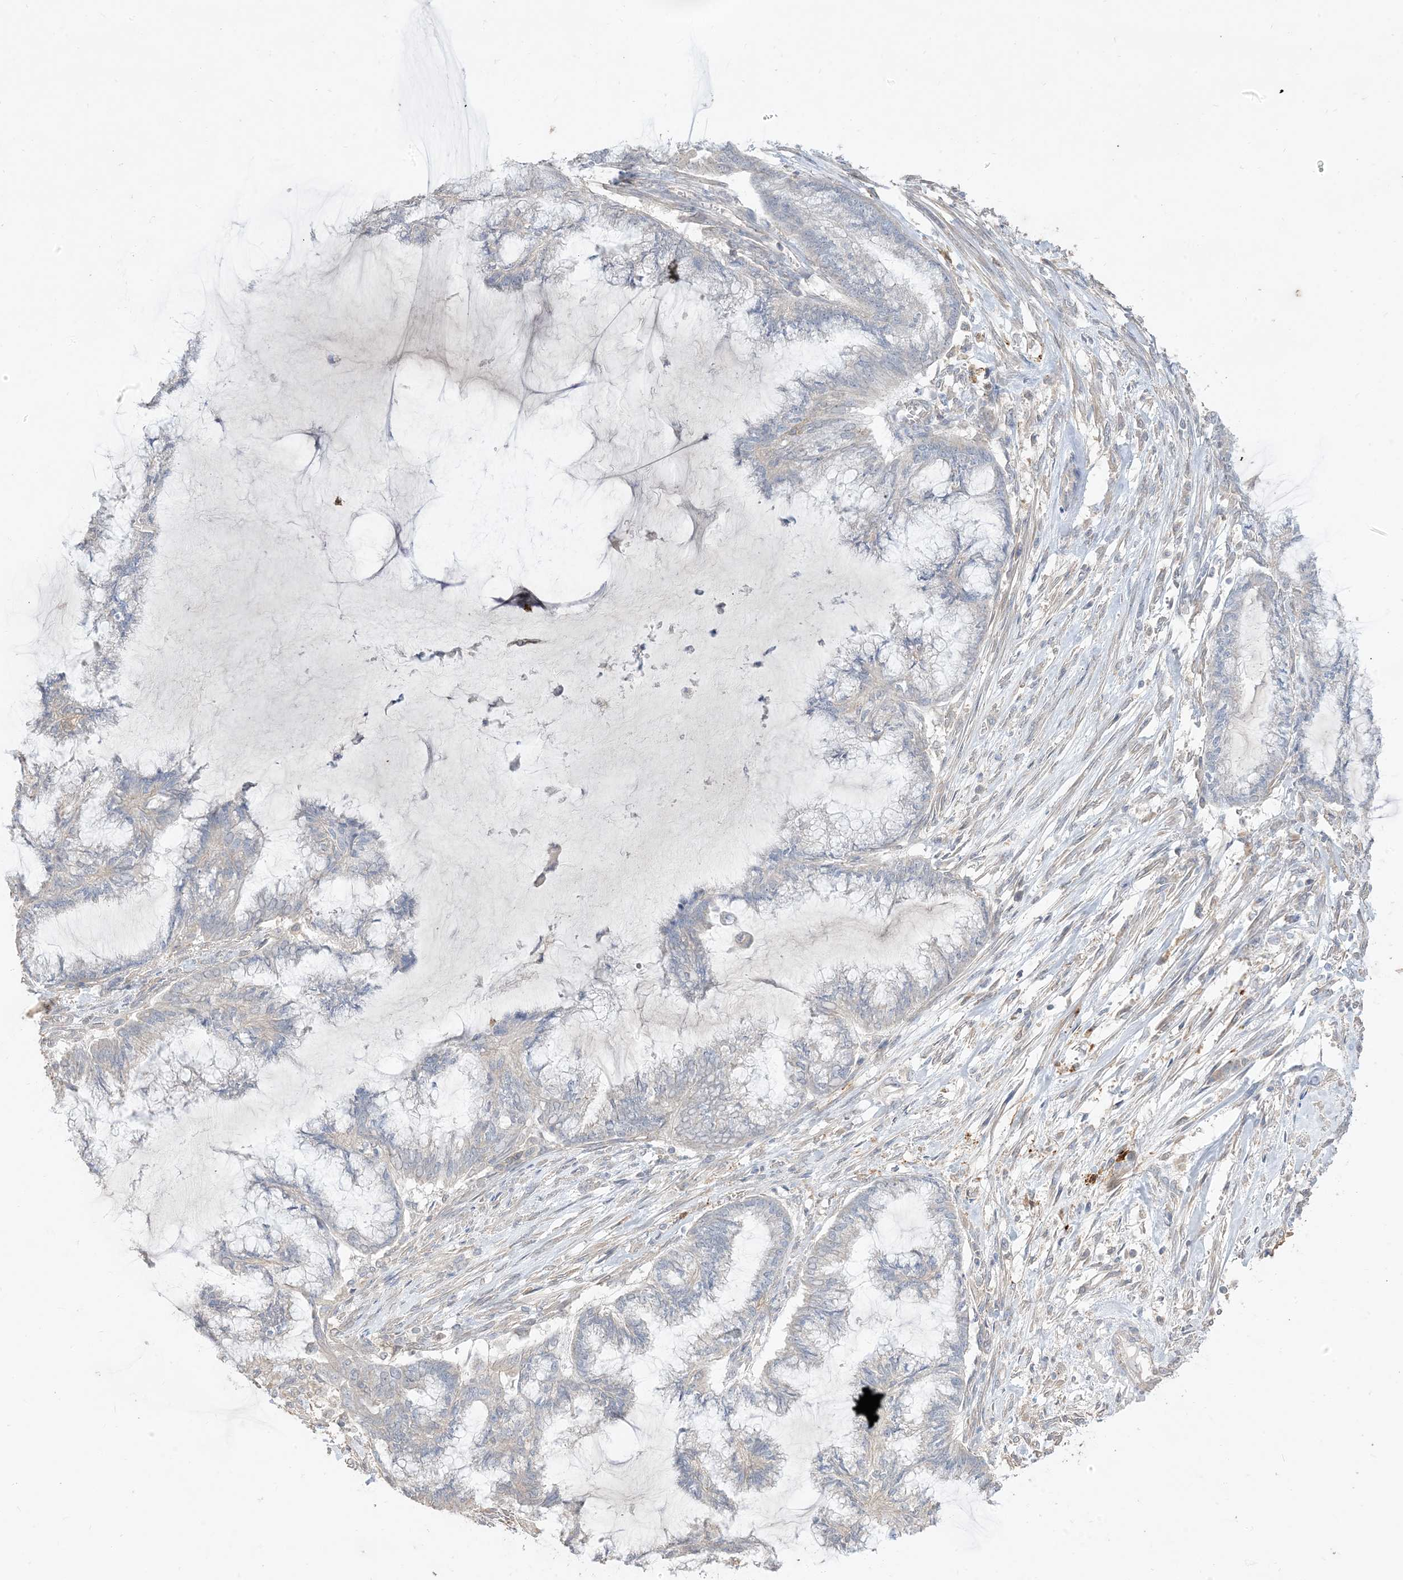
{"staining": {"intensity": "negative", "quantity": "none", "location": "none"}, "tissue": "endometrial cancer", "cell_type": "Tumor cells", "image_type": "cancer", "snomed": [{"axis": "morphology", "description": "Adenocarcinoma, NOS"}, {"axis": "topography", "description": "Endometrium"}], "caption": "An IHC photomicrograph of endometrial cancer (adenocarcinoma) is shown. There is no staining in tumor cells of endometrial cancer (adenocarcinoma). The staining is performed using DAB brown chromogen with nuclei counter-stained in using hematoxylin.", "gene": "RNF175", "patient": {"sex": "female", "age": 86}}